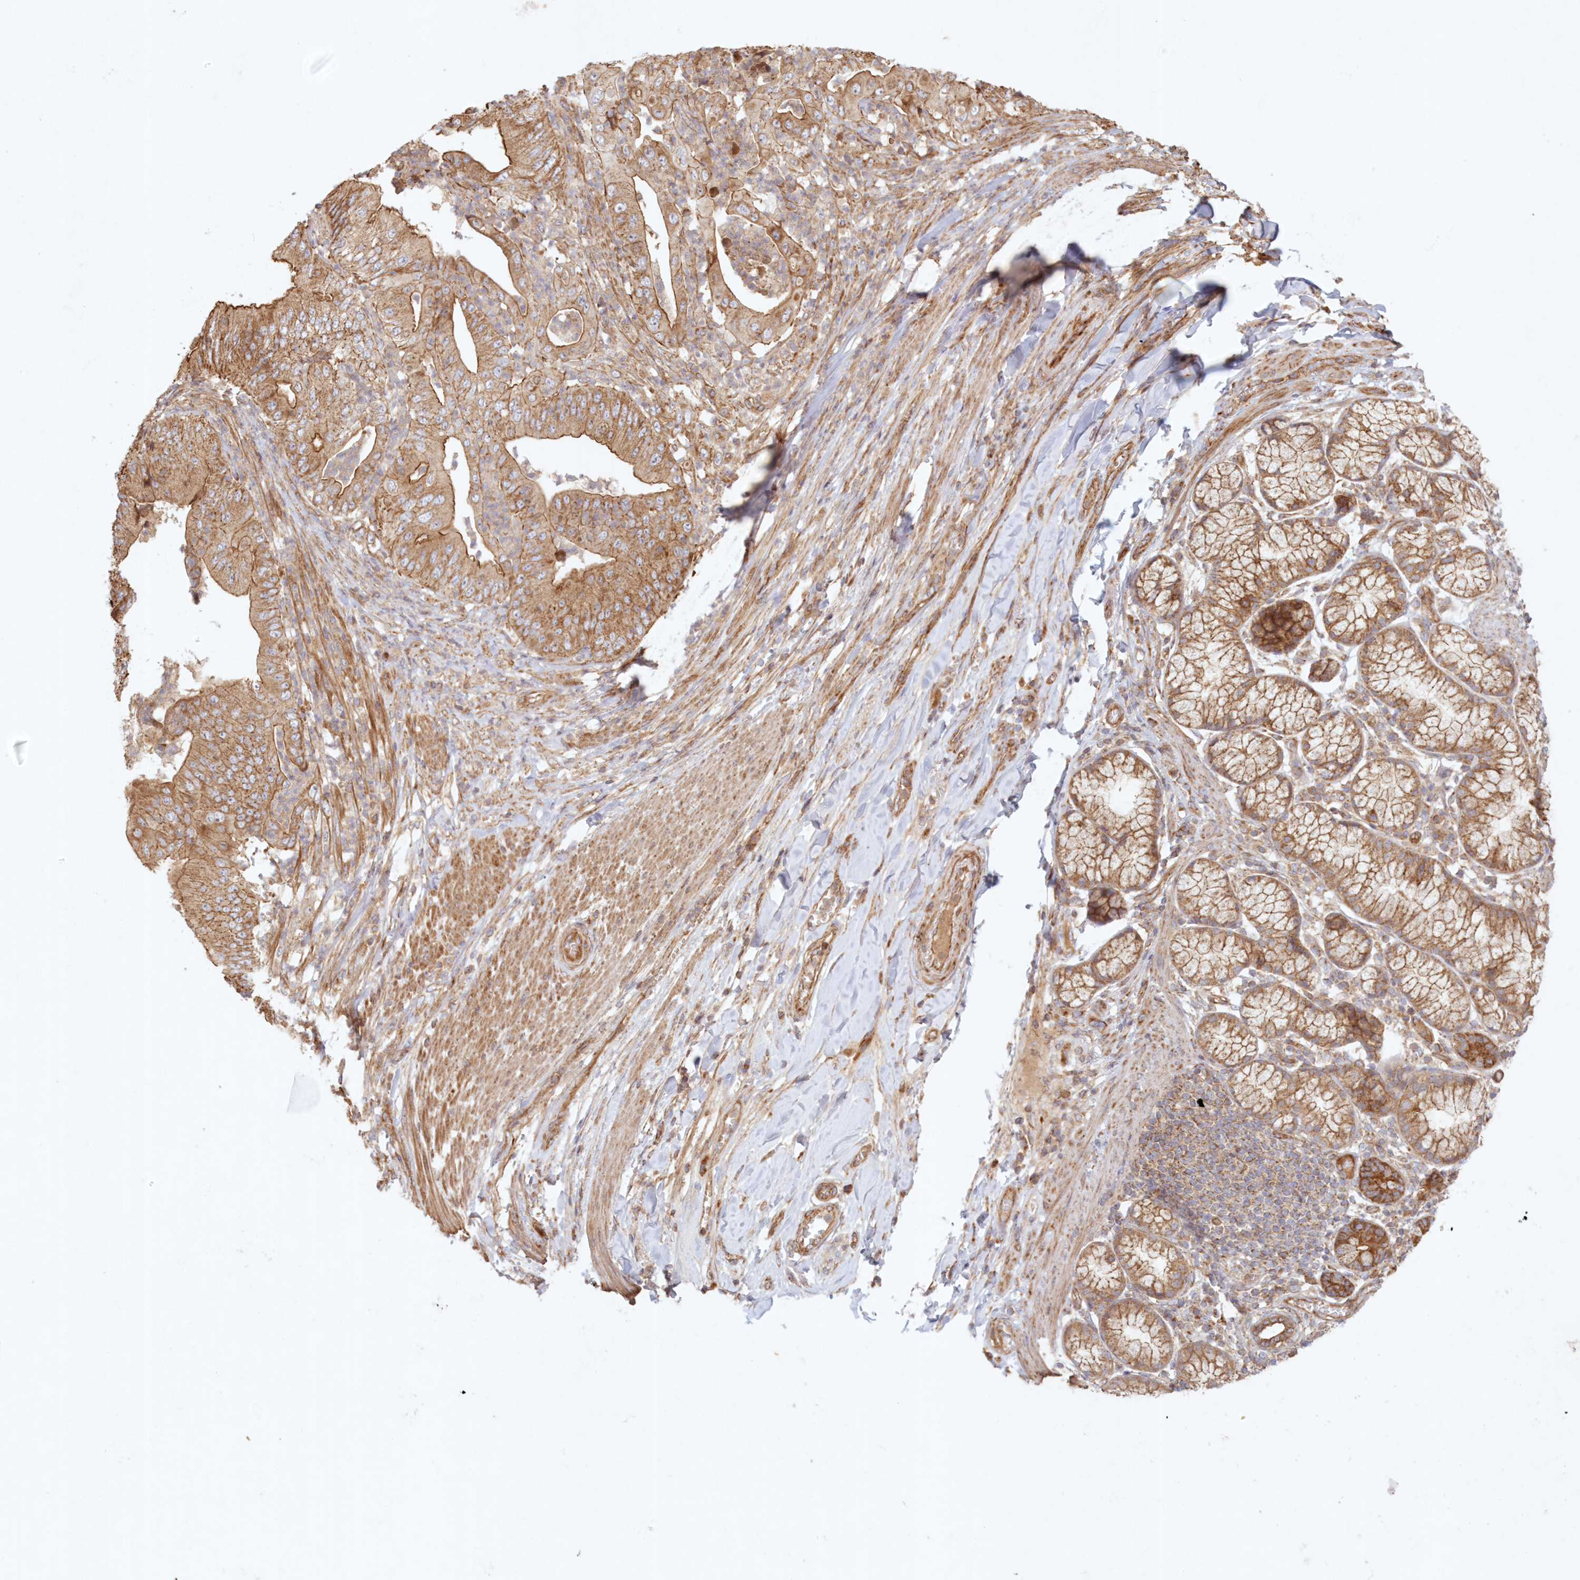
{"staining": {"intensity": "moderate", "quantity": ">75%", "location": "cytoplasmic/membranous"}, "tissue": "pancreatic cancer", "cell_type": "Tumor cells", "image_type": "cancer", "snomed": [{"axis": "morphology", "description": "Adenocarcinoma, NOS"}, {"axis": "topography", "description": "Pancreas"}], "caption": "Immunohistochemical staining of human pancreatic cancer (adenocarcinoma) demonstrates medium levels of moderate cytoplasmic/membranous protein positivity in about >75% of tumor cells. The staining is performed using DAB brown chromogen to label protein expression. The nuclei are counter-stained blue using hematoxylin.", "gene": "KIAA0232", "patient": {"sex": "female", "age": 77}}